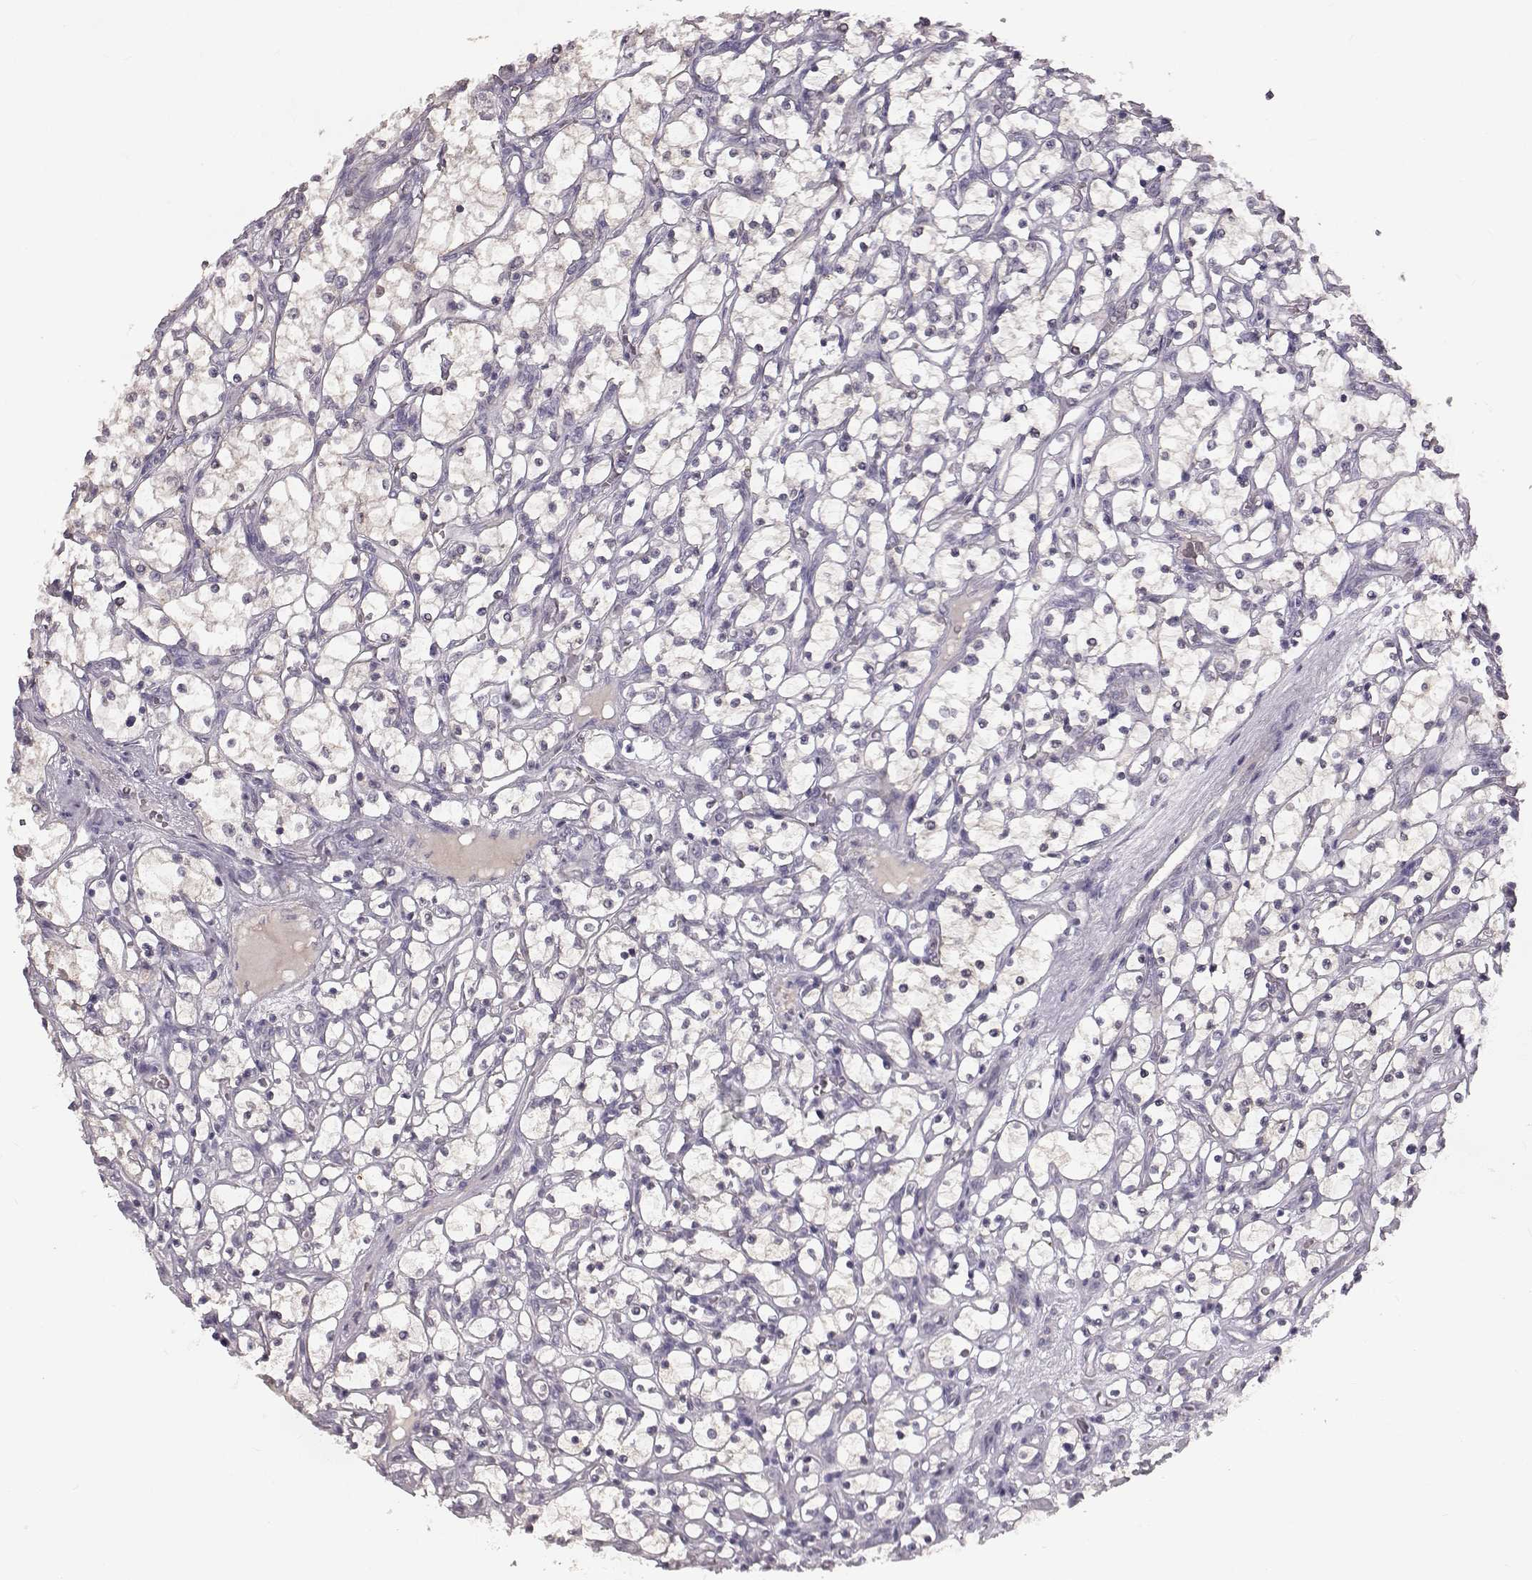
{"staining": {"intensity": "negative", "quantity": "none", "location": "none"}, "tissue": "renal cancer", "cell_type": "Tumor cells", "image_type": "cancer", "snomed": [{"axis": "morphology", "description": "Adenocarcinoma, NOS"}, {"axis": "topography", "description": "Kidney"}], "caption": "Tumor cells are negative for protein expression in human renal cancer (adenocarcinoma).", "gene": "SPAG17", "patient": {"sex": "female", "age": 69}}